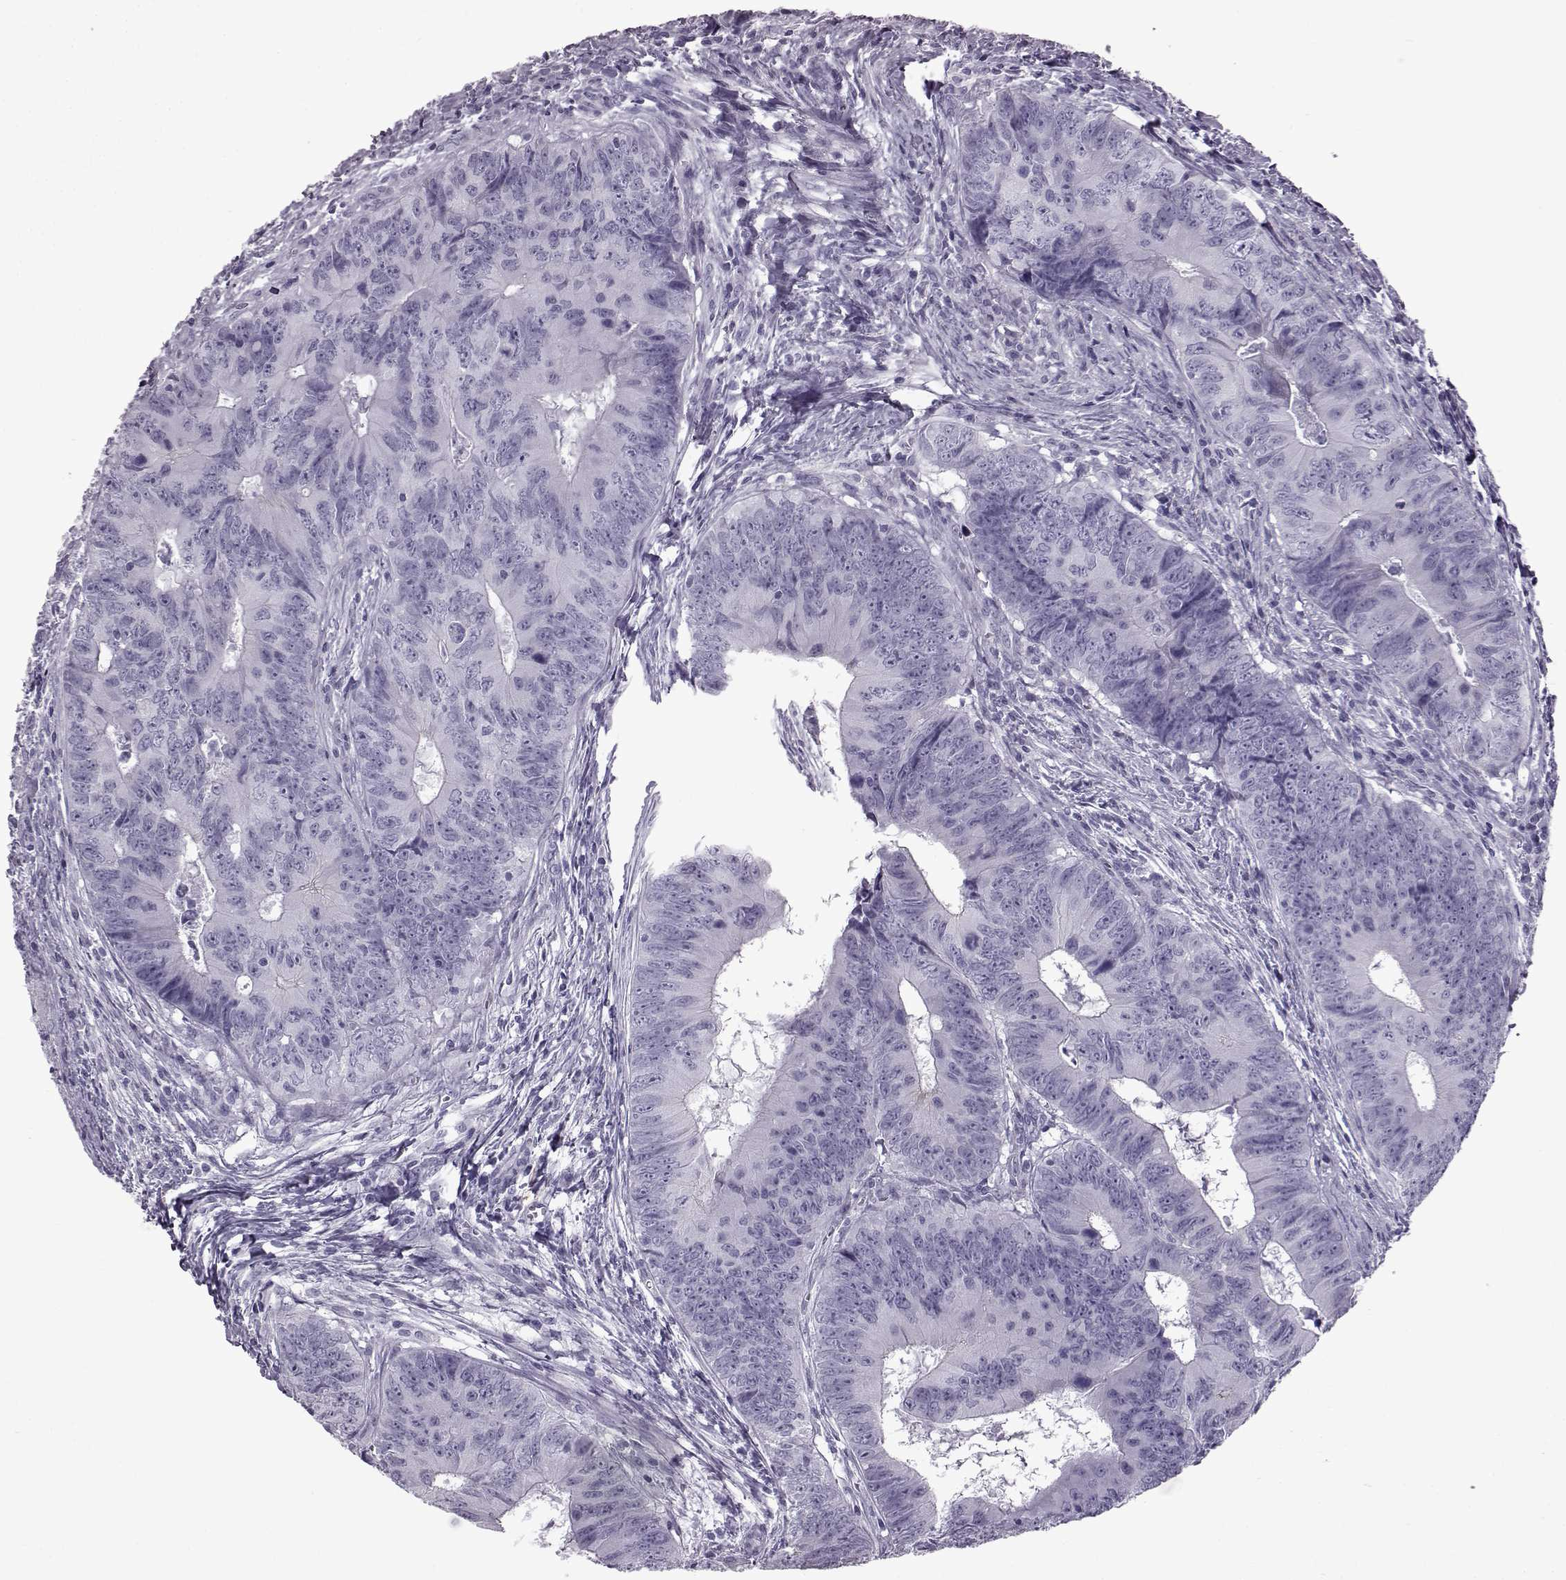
{"staining": {"intensity": "negative", "quantity": "none", "location": "none"}, "tissue": "colorectal cancer", "cell_type": "Tumor cells", "image_type": "cancer", "snomed": [{"axis": "morphology", "description": "Adenocarcinoma, NOS"}, {"axis": "topography", "description": "Colon"}], "caption": "Colorectal cancer (adenocarcinoma) stained for a protein using IHC reveals no positivity tumor cells.", "gene": "SLC28A2", "patient": {"sex": "female", "age": 82}}